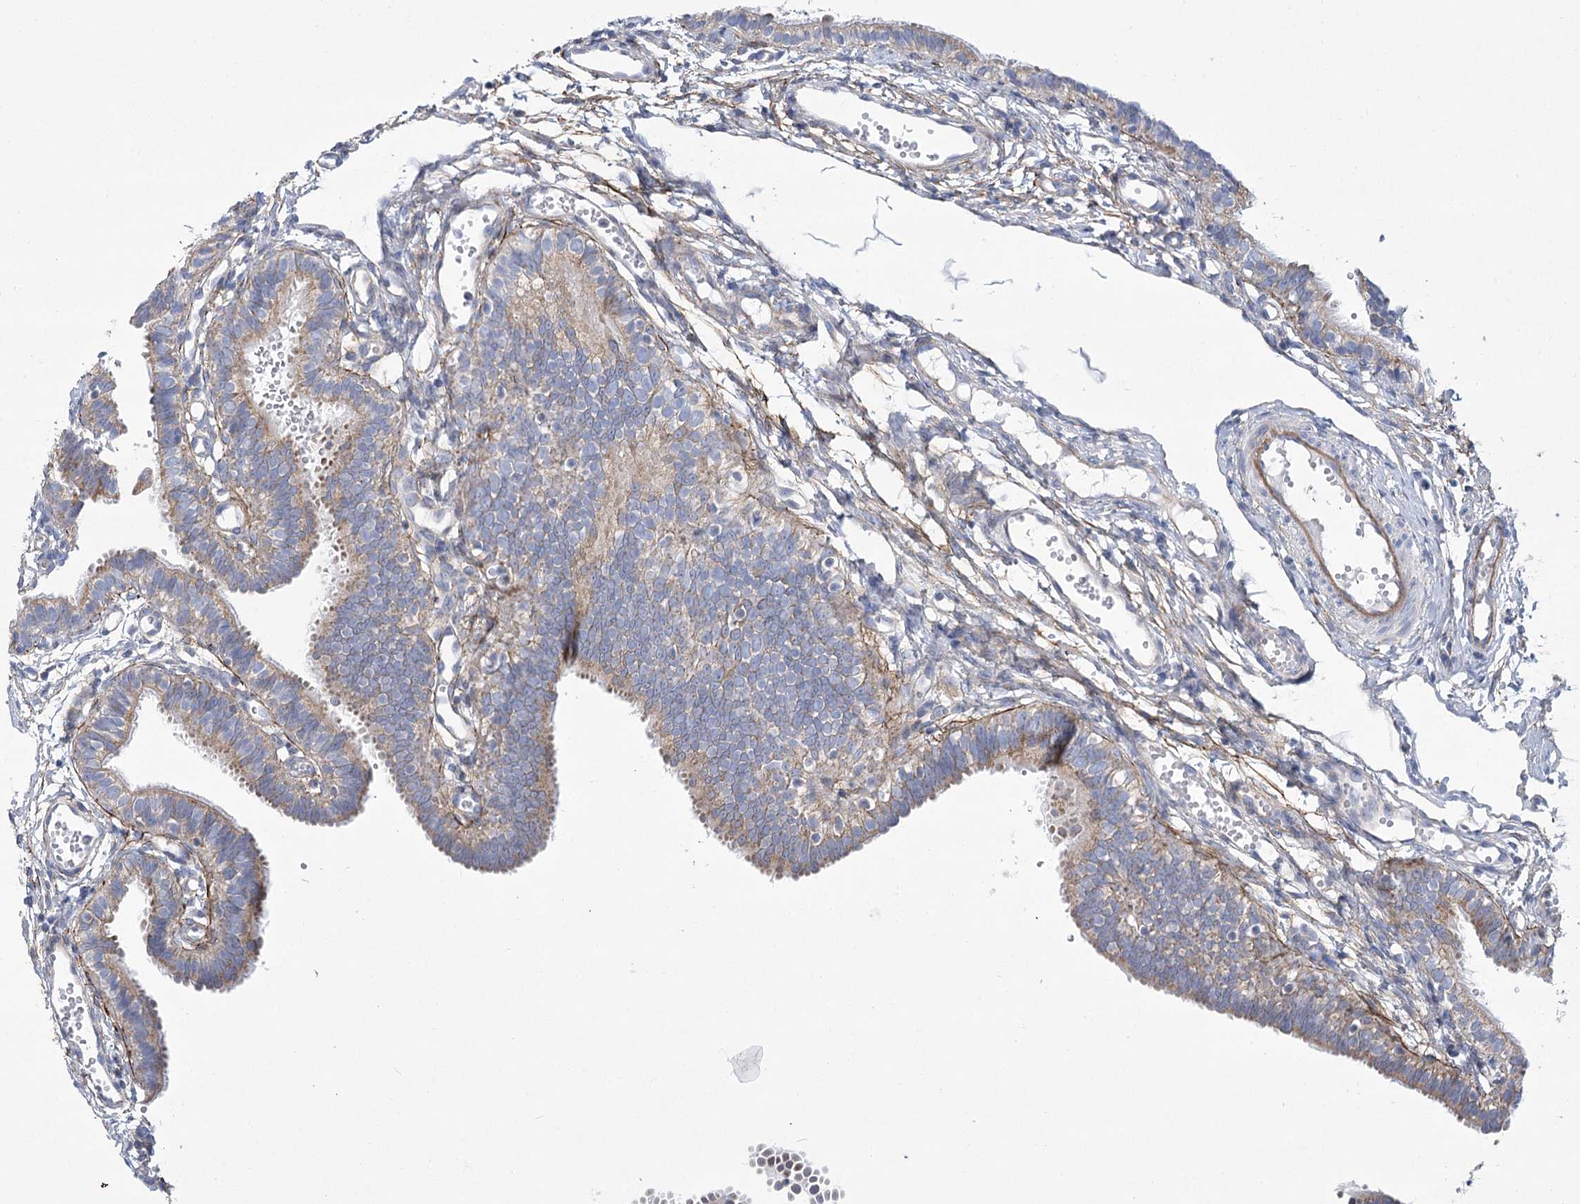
{"staining": {"intensity": "weak", "quantity": "25%-75%", "location": "cytoplasmic/membranous"}, "tissue": "fallopian tube", "cell_type": "Glandular cells", "image_type": "normal", "snomed": [{"axis": "morphology", "description": "Normal tissue, NOS"}, {"axis": "topography", "description": "Fallopian tube"}, {"axis": "topography", "description": "Placenta"}], "caption": "Immunohistochemical staining of normal fallopian tube reveals weak cytoplasmic/membranous protein positivity in about 25%-75% of glandular cells.", "gene": "SNX7", "patient": {"sex": "female", "age": 34}}